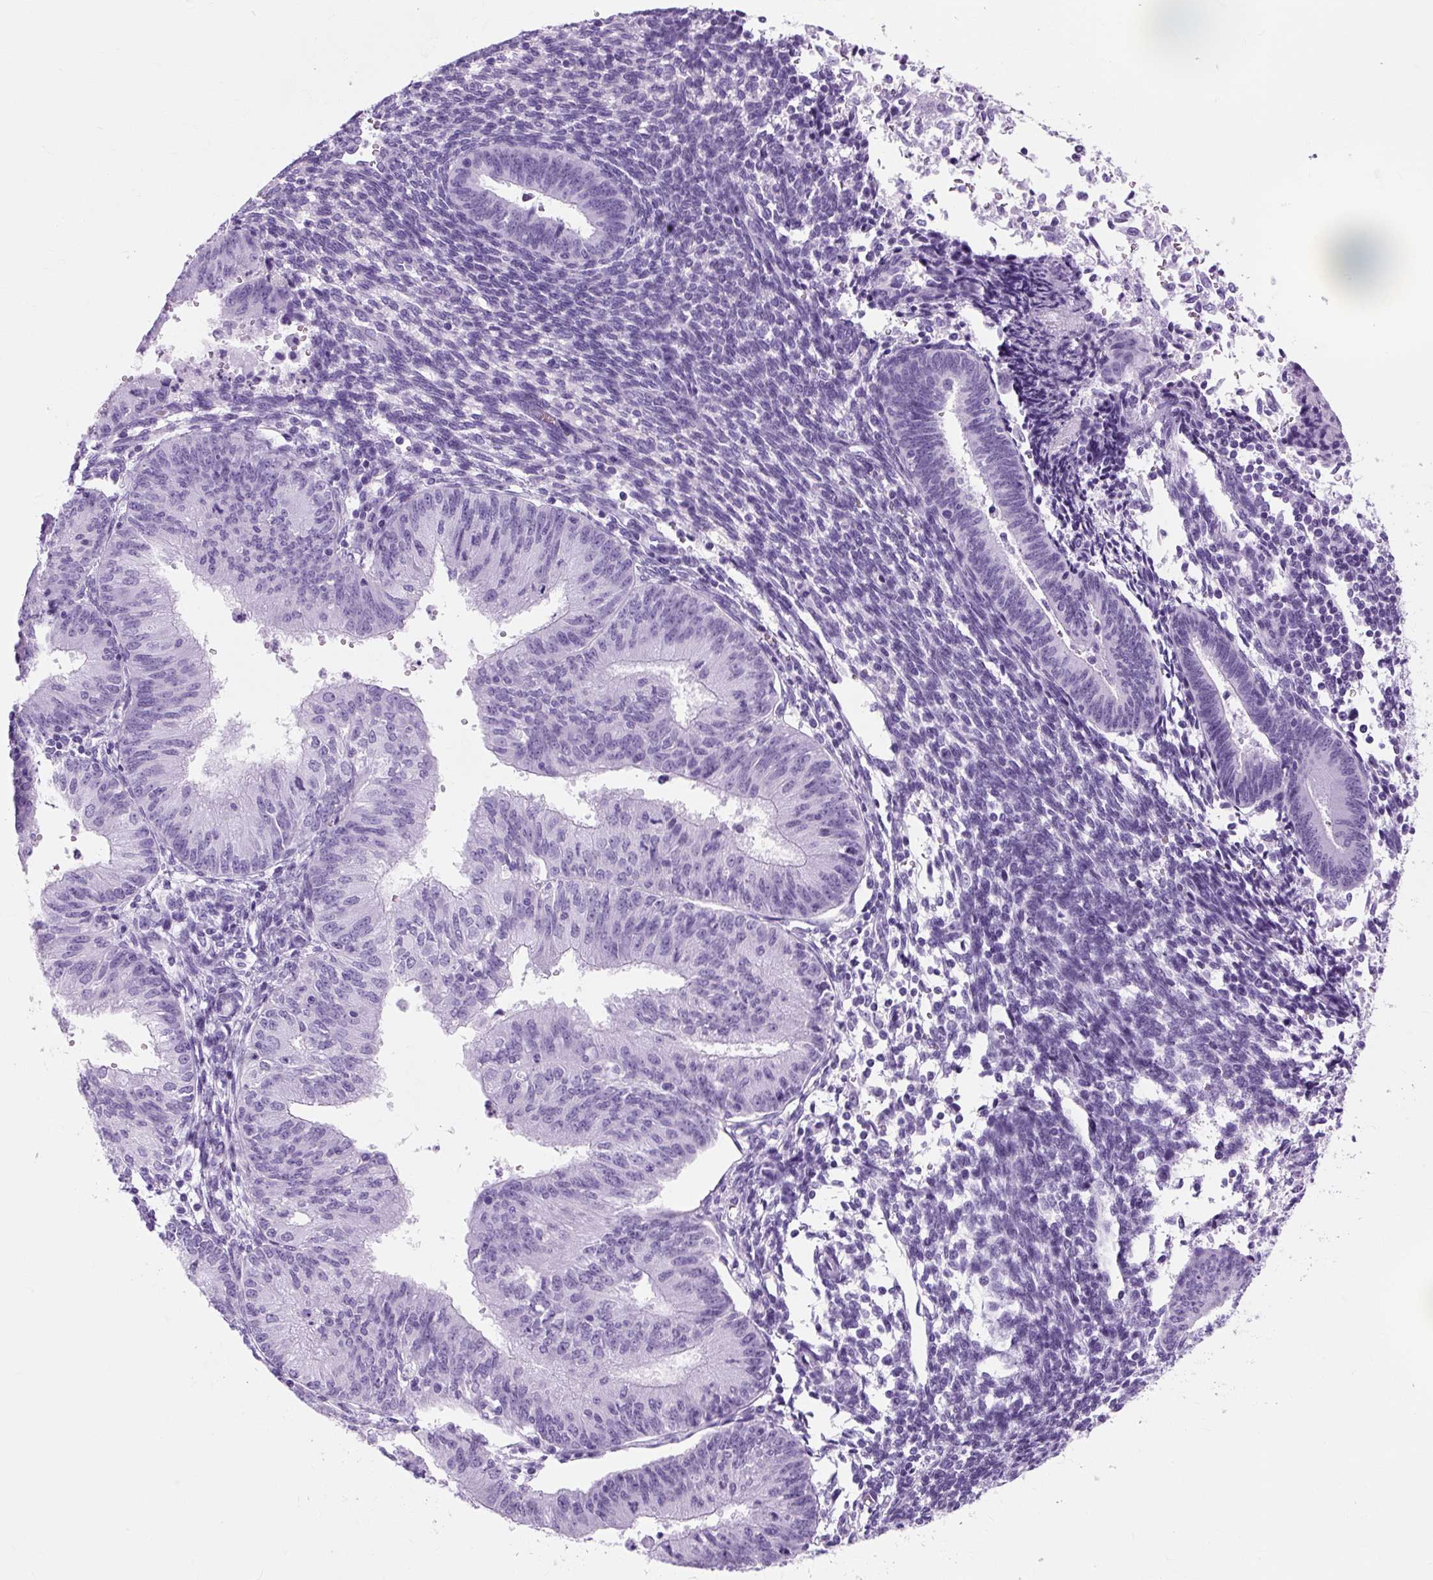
{"staining": {"intensity": "negative", "quantity": "none", "location": "none"}, "tissue": "endometrial cancer", "cell_type": "Tumor cells", "image_type": "cancer", "snomed": [{"axis": "morphology", "description": "Adenocarcinoma, NOS"}, {"axis": "topography", "description": "Endometrium"}], "caption": "The photomicrograph displays no significant positivity in tumor cells of endometrial adenocarcinoma. (Brightfield microscopy of DAB immunohistochemistry at high magnification).", "gene": "TMEM89", "patient": {"sex": "female", "age": 50}}